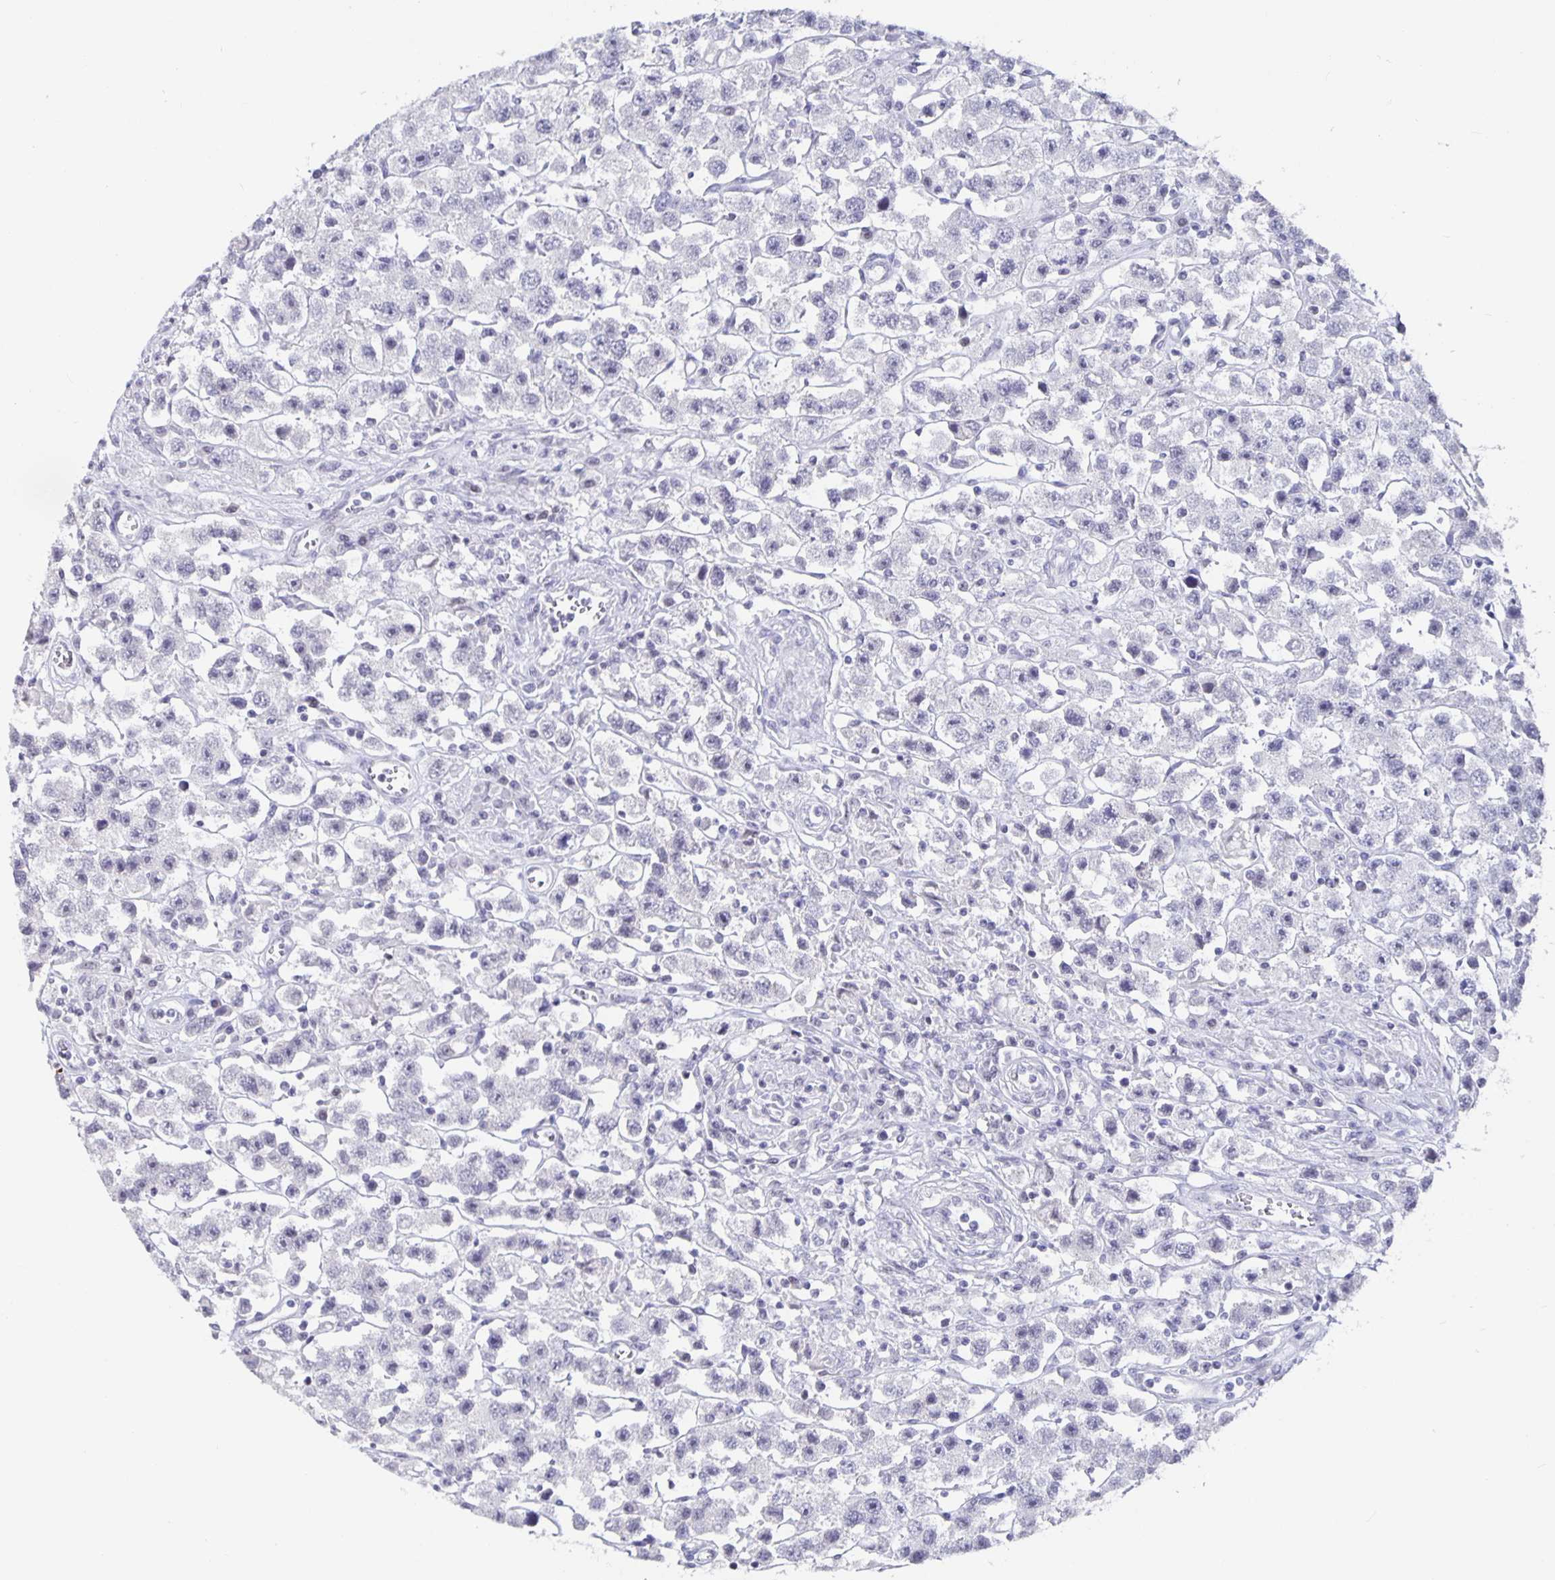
{"staining": {"intensity": "negative", "quantity": "none", "location": "none"}, "tissue": "testis cancer", "cell_type": "Tumor cells", "image_type": "cancer", "snomed": [{"axis": "morphology", "description": "Seminoma, NOS"}, {"axis": "topography", "description": "Testis"}], "caption": "Immunohistochemistry of testis seminoma reveals no positivity in tumor cells.", "gene": "OLIG2", "patient": {"sex": "male", "age": 45}}